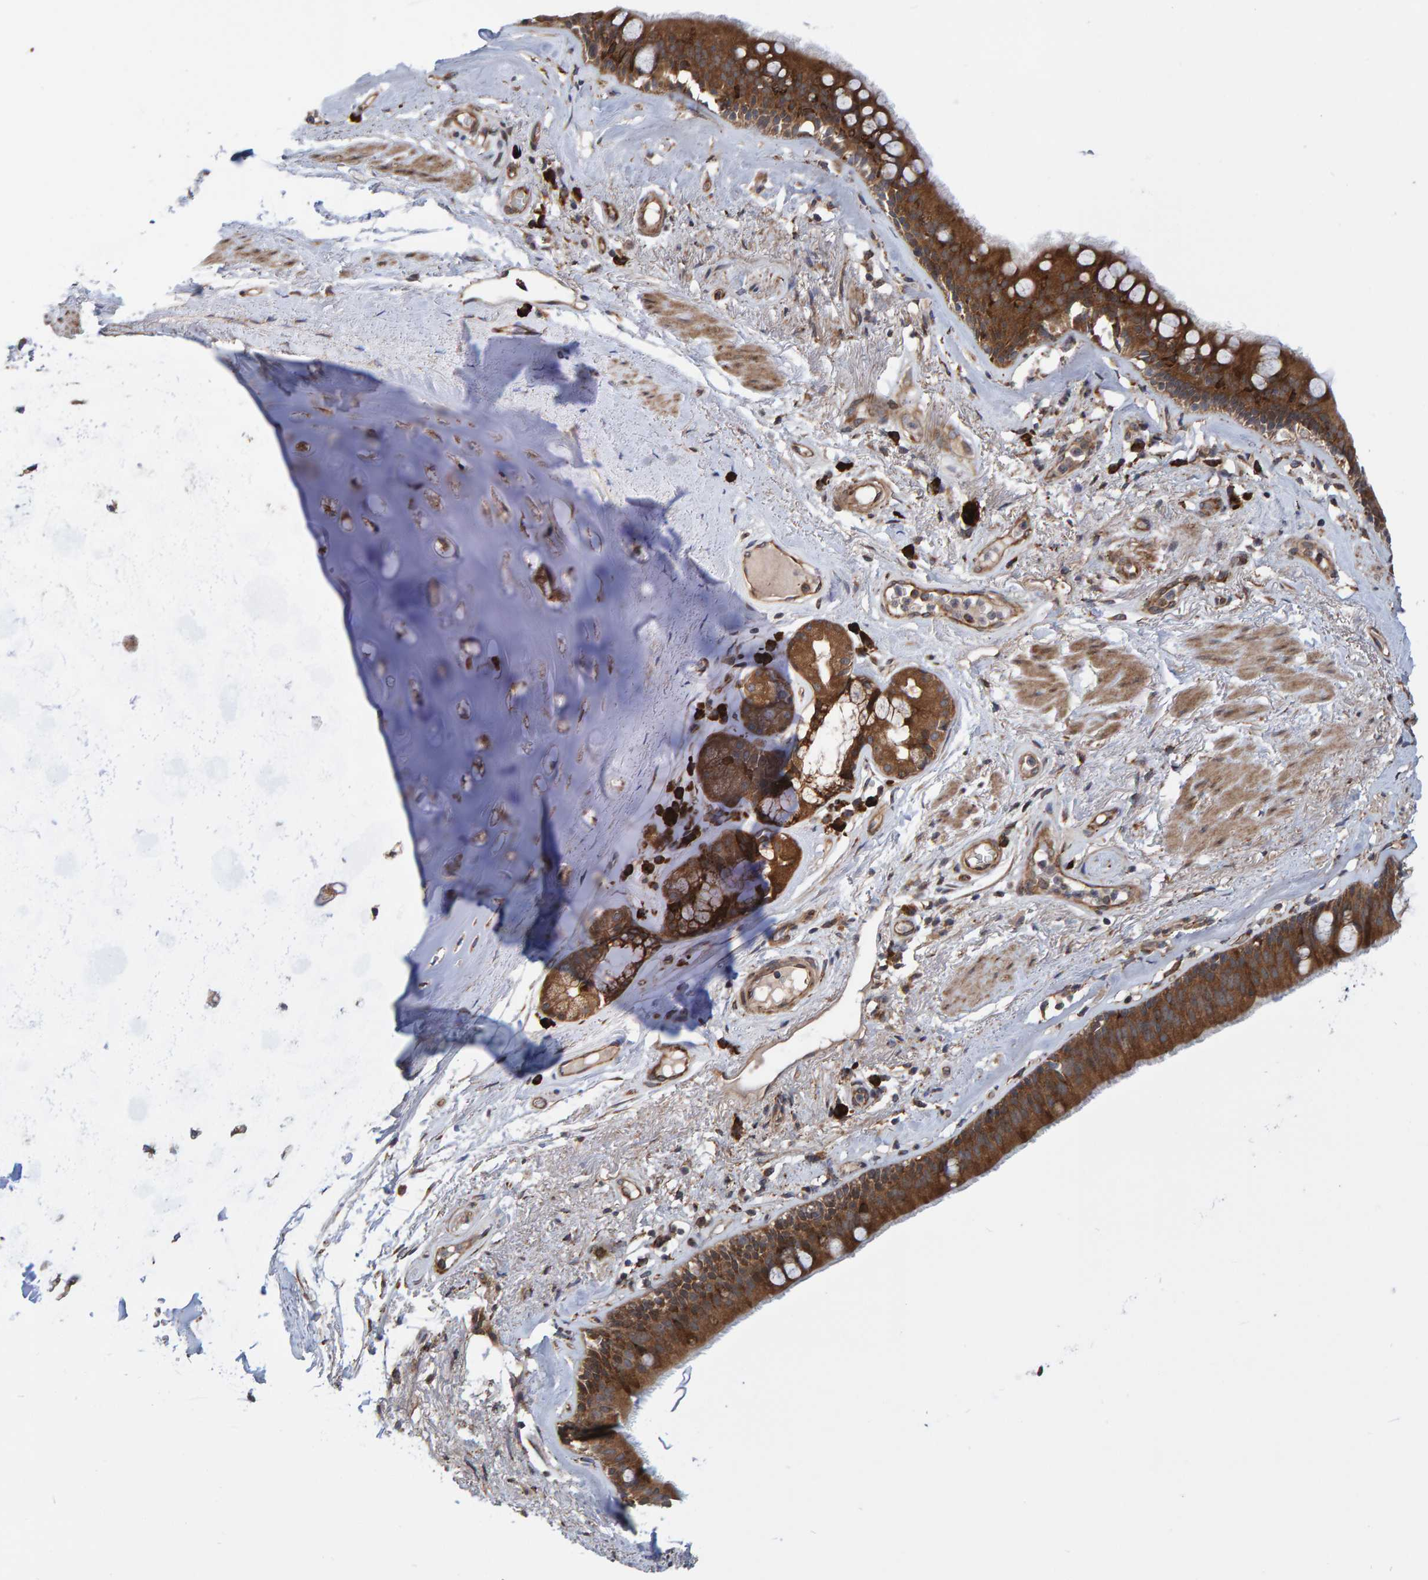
{"staining": {"intensity": "strong", "quantity": ">75%", "location": "cytoplasmic/membranous"}, "tissue": "bronchus", "cell_type": "Respiratory epithelial cells", "image_type": "normal", "snomed": [{"axis": "morphology", "description": "Normal tissue, NOS"}, {"axis": "topography", "description": "Cartilage tissue"}], "caption": "Brown immunohistochemical staining in benign bronchus demonstrates strong cytoplasmic/membranous expression in approximately >75% of respiratory epithelial cells. (Stains: DAB in brown, nuclei in blue, Microscopy: brightfield microscopy at high magnification).", "gene": "KIAA0753", "patient": {"sex": "female", "age": 63}}